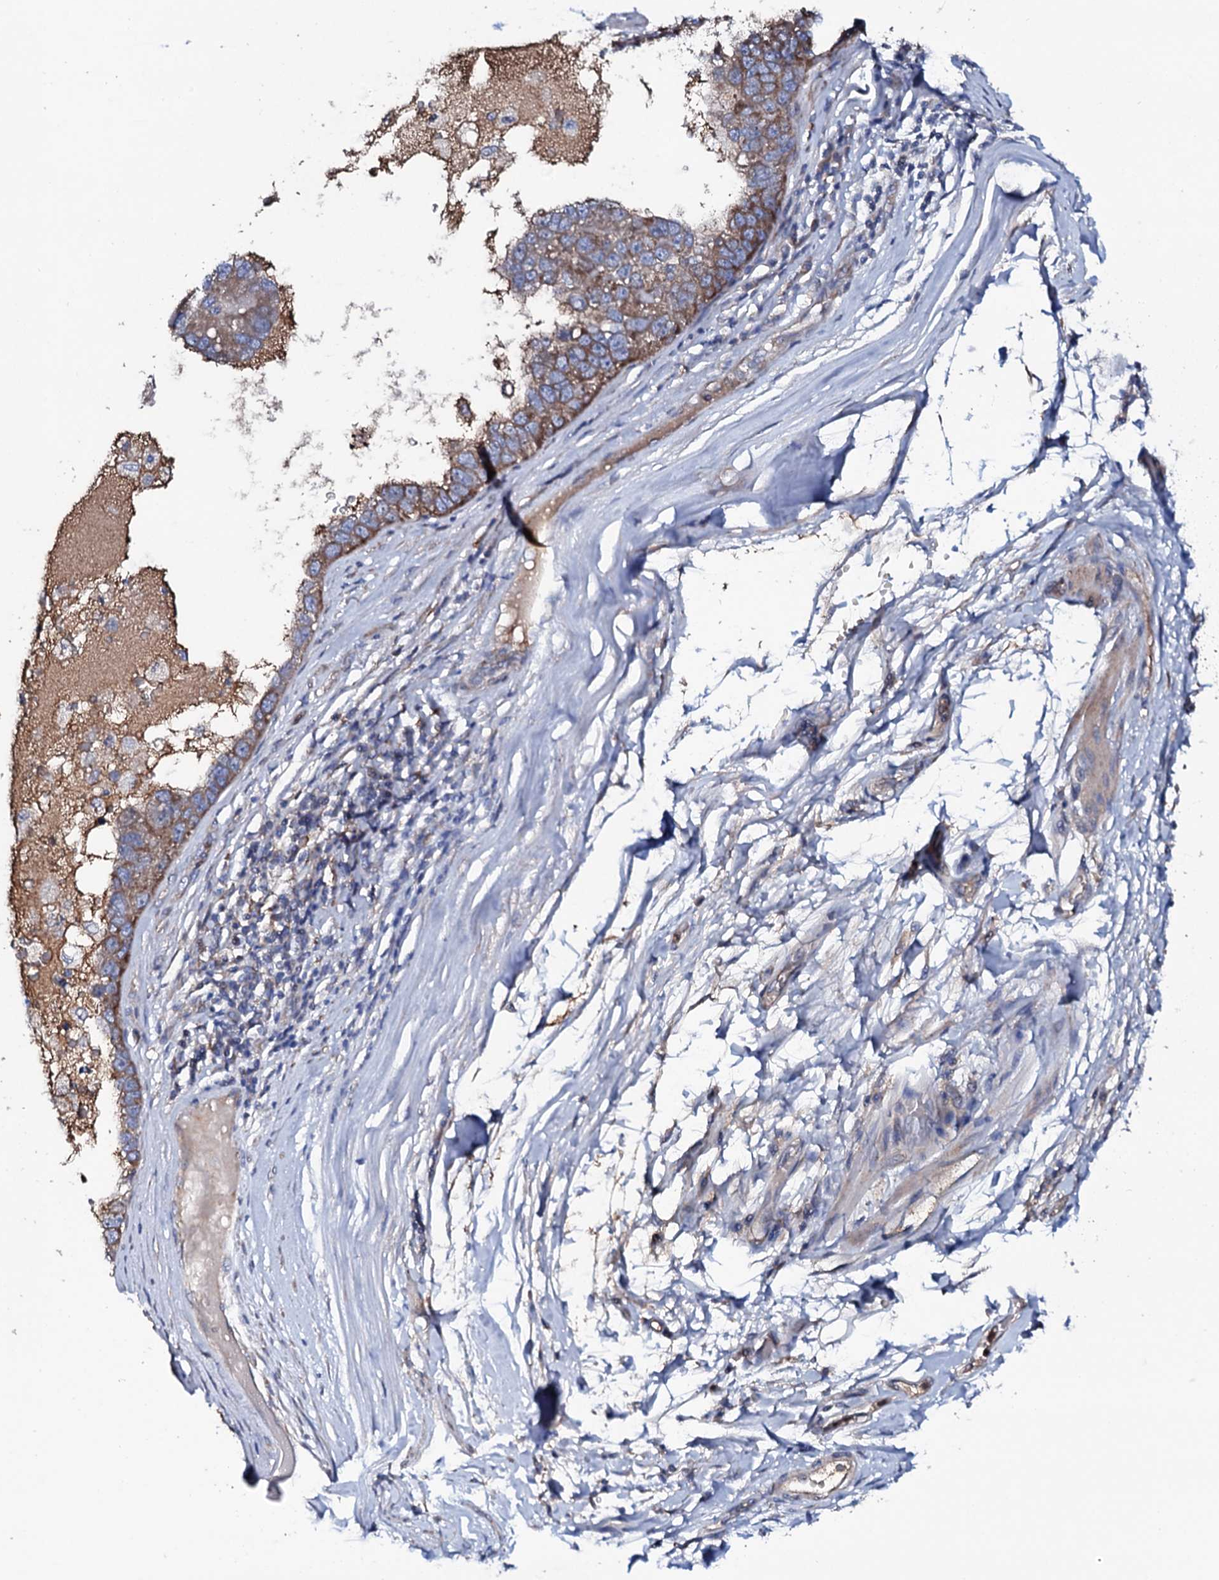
{"staining": {"intensity": "moderate", "quantity": "25%-75%", "location": "cytoplasmic/membranous"}, "tissue": "pancreatic cancer", "cell_type": "Tumor cells", "image_type": "cancer", "snomed": [{"axis": "morphology", "description": "Adenocarcinoma, NOS"}, {"axis": "topography", "description": "Pancreas"}], "caption": "Tumor cells reveal medium levels of moderate cytoplasmic/membranous positivity in about 25%-75% of cells in human adenocarcinoma (pancreatic).", "gene": "PPP1R3D", "patient": {"sex": "female", "age": 61}}